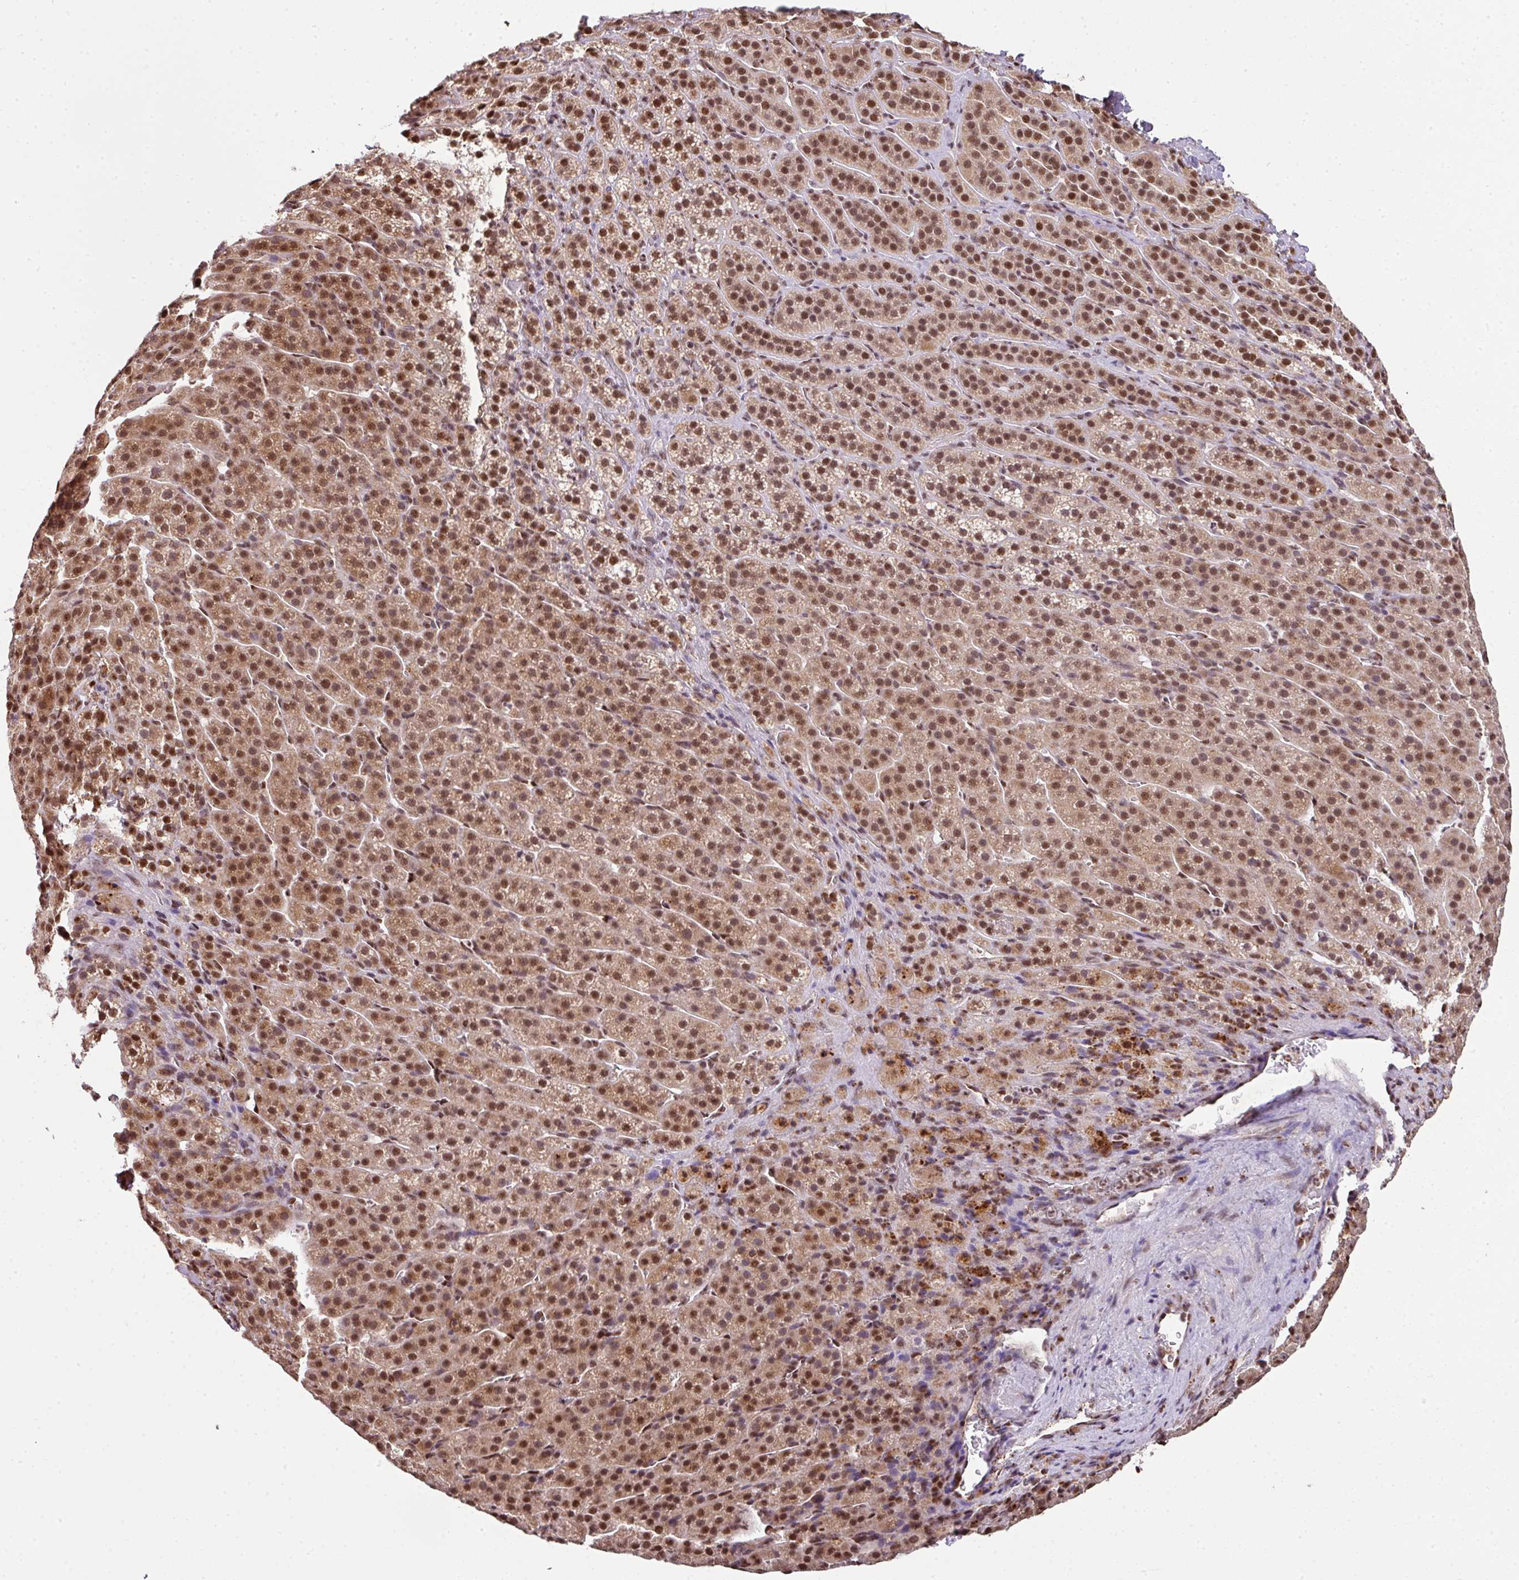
{"staining": {"intensity": "strong", "quantity": ">75%", "location": "cytoplasmic/membranous,nuclear"}, "tissue": "adrenal gland", "cell_type": "Glandular cells", "image_type": "normal", "snomed": [{"axis": "morphology", "description": "Normal tissue, NOS"}, {"axis": "topography", "description": "Adrenal gland"}], "caption": "Immunohistochemical staining of normal adrenal gland exhibits high levels of strong cytoplasmic/membranous,nuclear expression in approximately >75% of glandular cells.", "gene": "PLK1", "patient": {"sex": "female", "age": 41}}